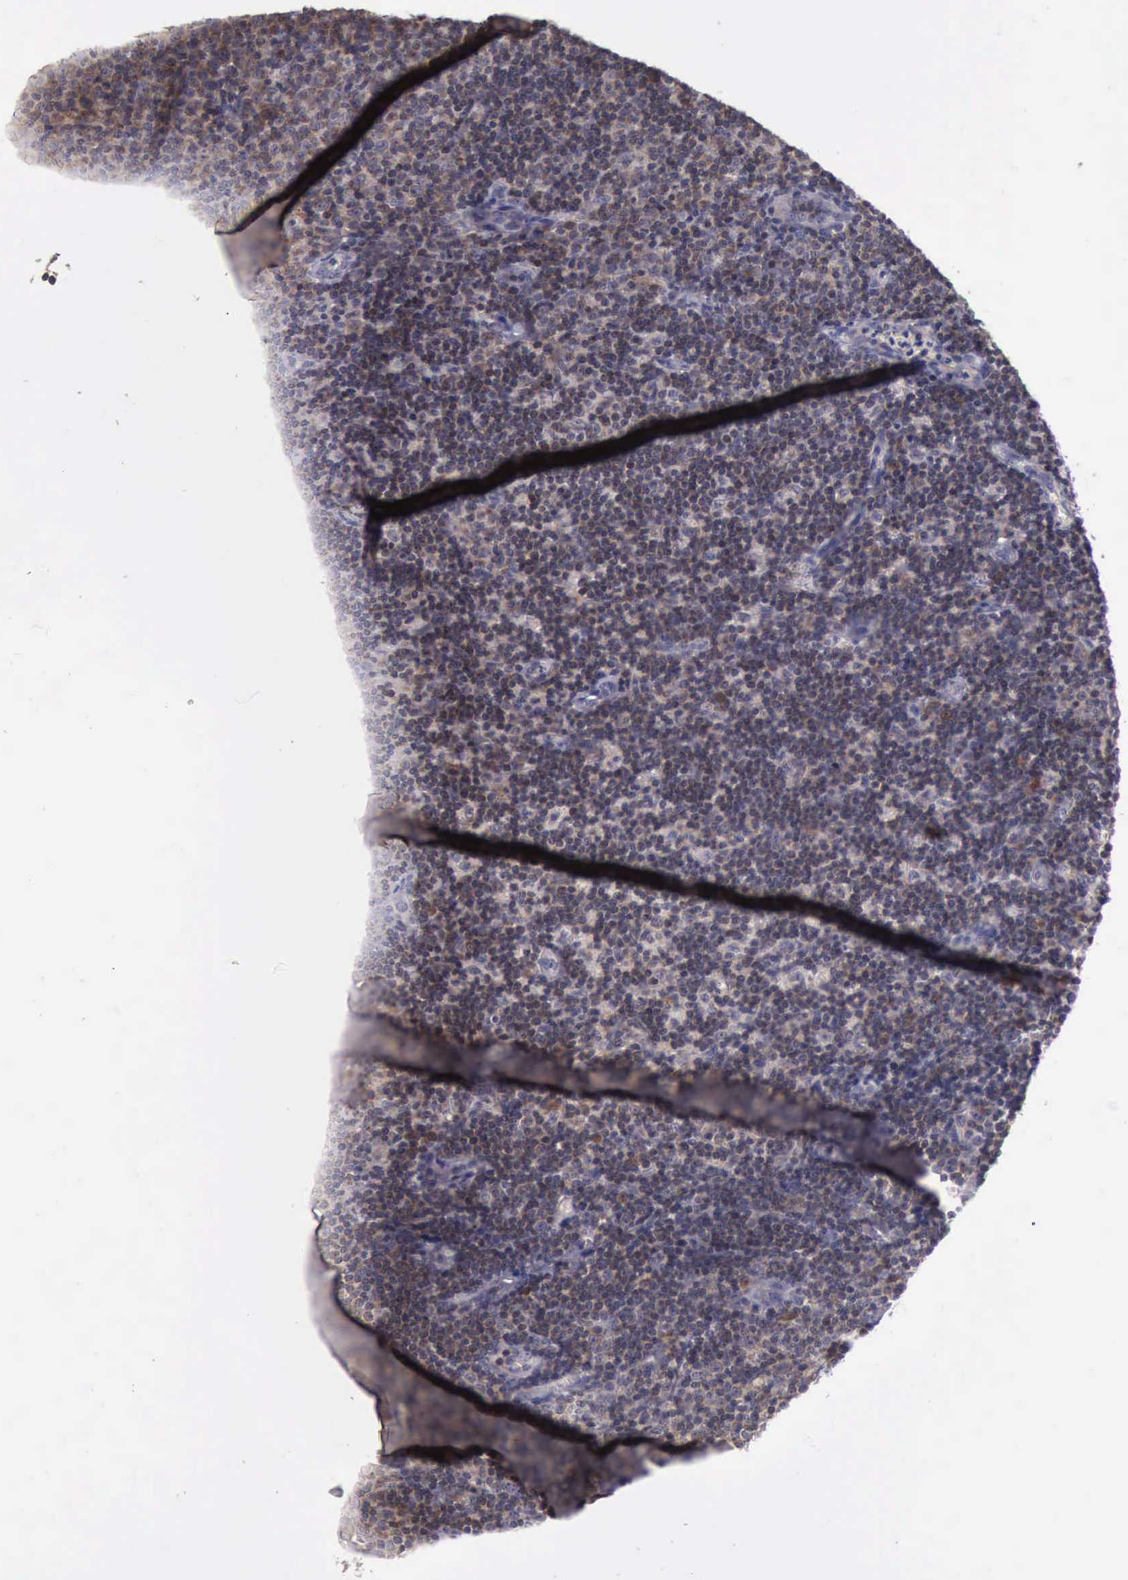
{"staining": {"intensity": "negative", "quantity": "none", "location": "none"}, "tissue": "lymphoma", "cell_type": "Tumor cells", "image_type": "cancer", "snomed": [{"axis": "morphology", "description": "Malignant lymphoma, non-Hodgkin's type, Low grade"}, {"axis": "topography", "description": "Lymph node"}], "caption": "The immunohistochemistry histopathology image has no significant positivity in tumor cells of lymphoma tissue.", "gene": "RAB39B", "patient": {"sex": "male", "age": 49}}